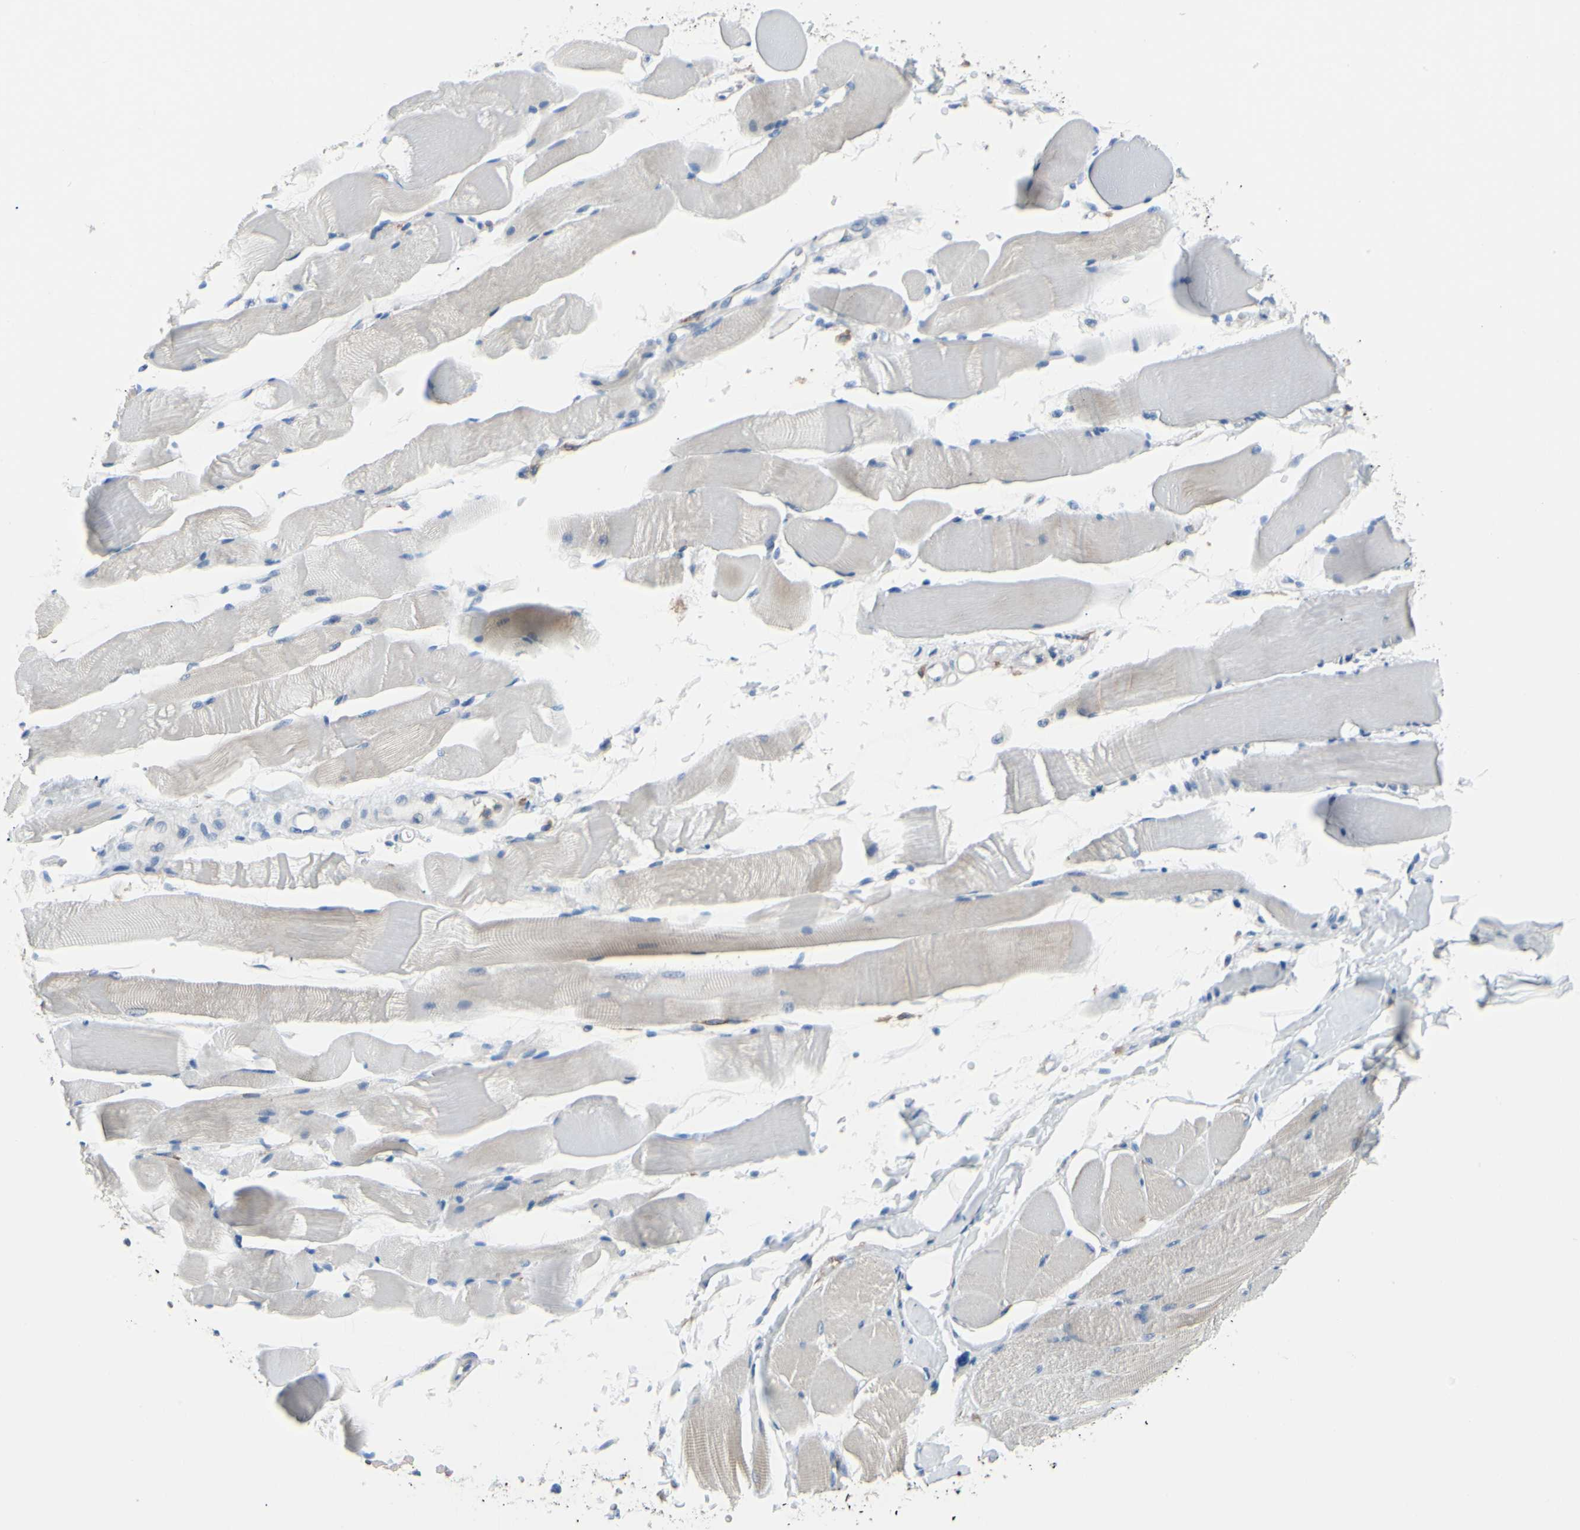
{"staining": {"intensity": "weak", "quantity": ">75%", "location": "cytoplasmic/membranous"}, "tissue": "skeletal muscle", "cell_type": "Myocytes", "image_type": "normal", "snomed": [{"axis": "morphology", "description": "Normal tissue, NOS"}, {"axis": "topography", "description": "Skeletal muscle"}, {"axis": "topography", "description": "Peripheral nerve tissue"}], "caption": "The histopathology image exhibits a brown stain indicating the presence of a protein in the cytoplasmic/membranous of myocytes in skeletal muscle.", "gene": "FCGR2A", "patient": {"sex": "female", "age": 84}}